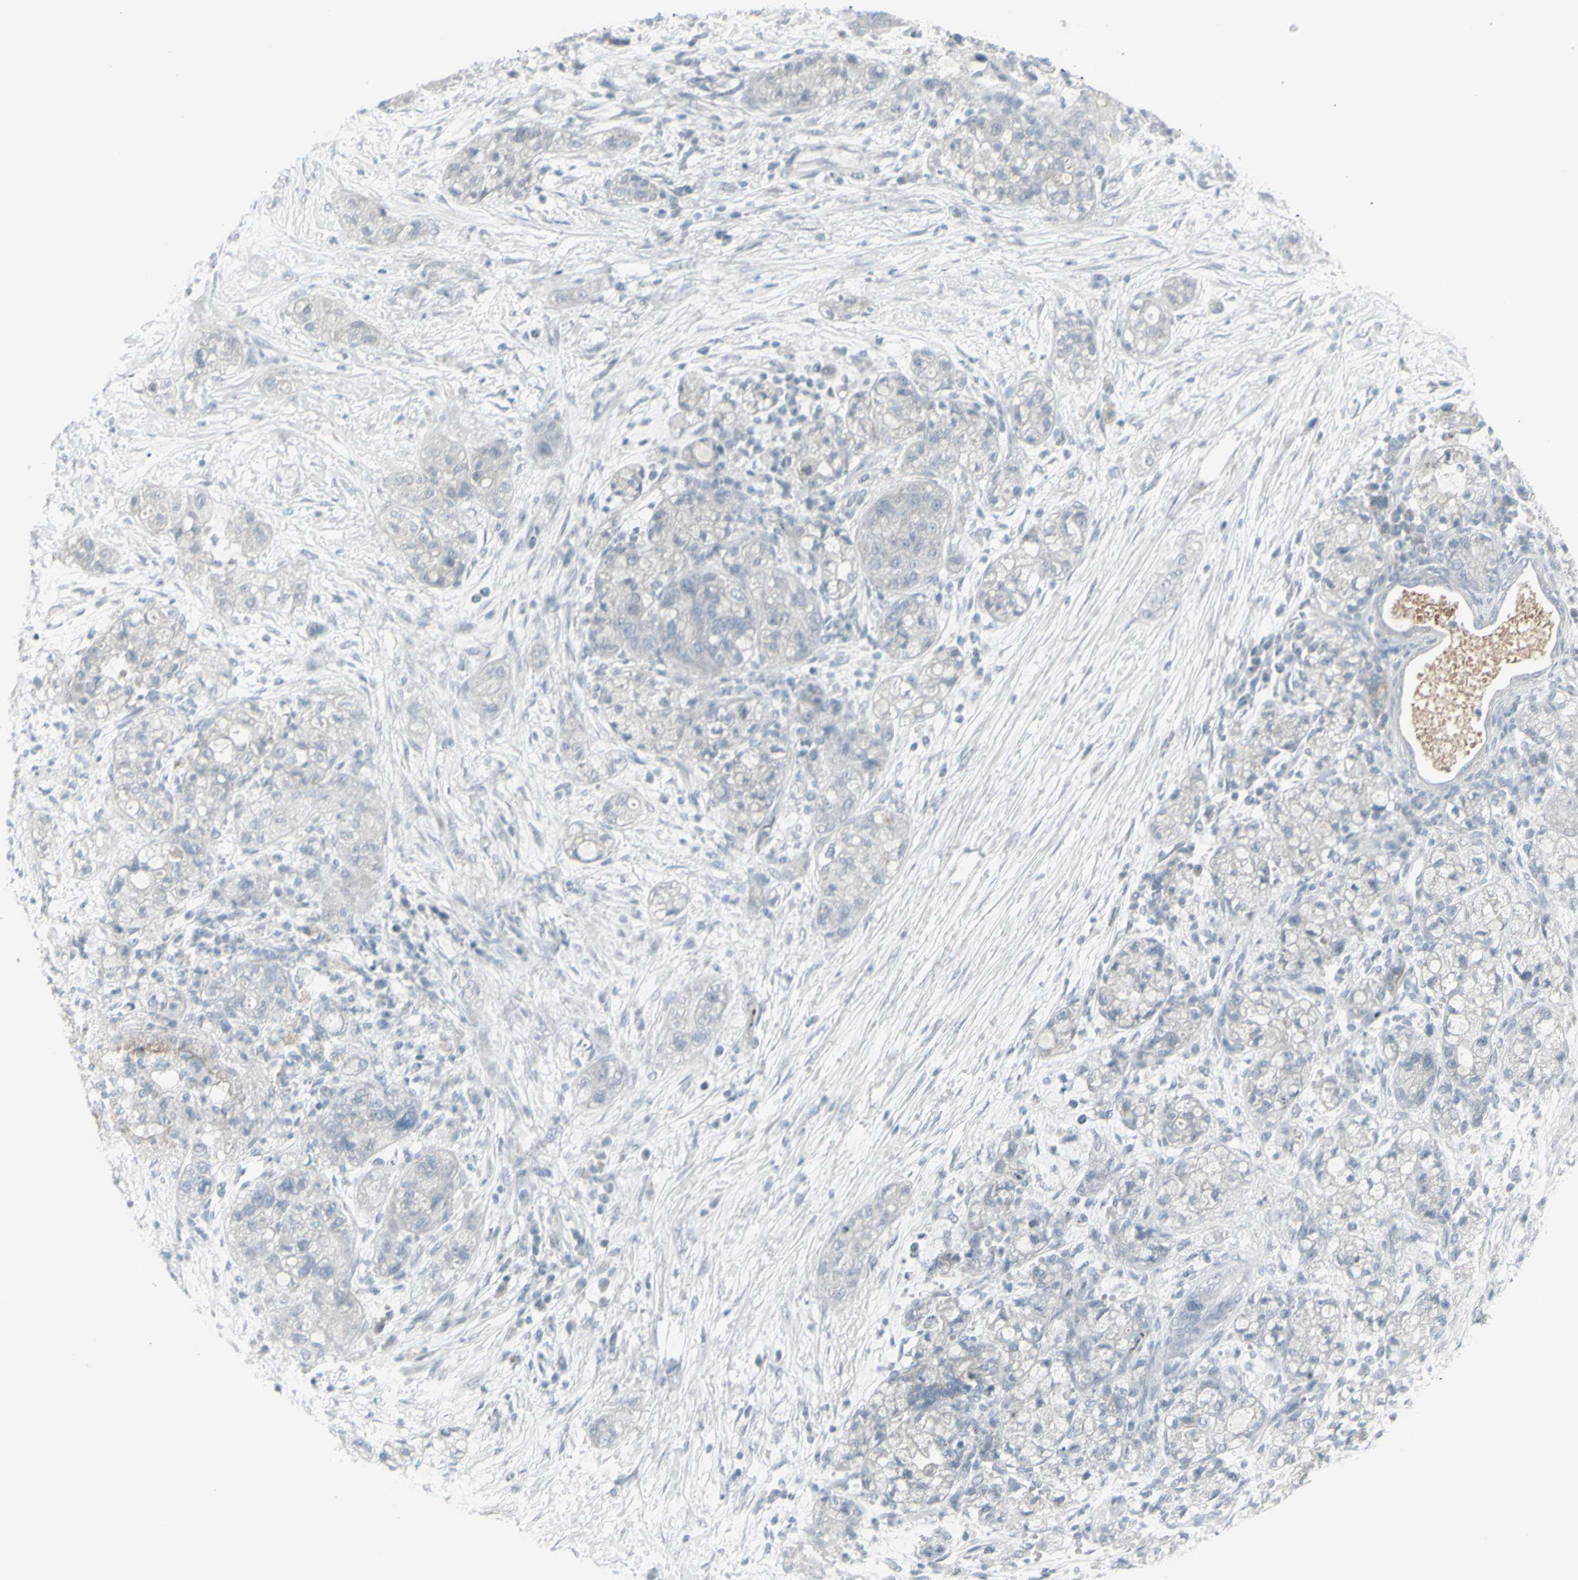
{"staining": {"intensity": "negative", "quantity": "none", "location": "none"}, "tissue": "pancreatic cancer", "cell_type": "Tumor cells", "image_type": "cancer", "snomed": [{"axis": "morphology", "description": "Adenocarcinoma, NOS"}, {"axis": "topography", "description": "Pancreas"}], "caption": "Pancreatic adenocarcinoma stained for a protein using immunohistochemistry (IHC) demonstrates no staining tumor cells.", "gene": "RAB3A", "patient": {"sex": "female", "age": 78}}